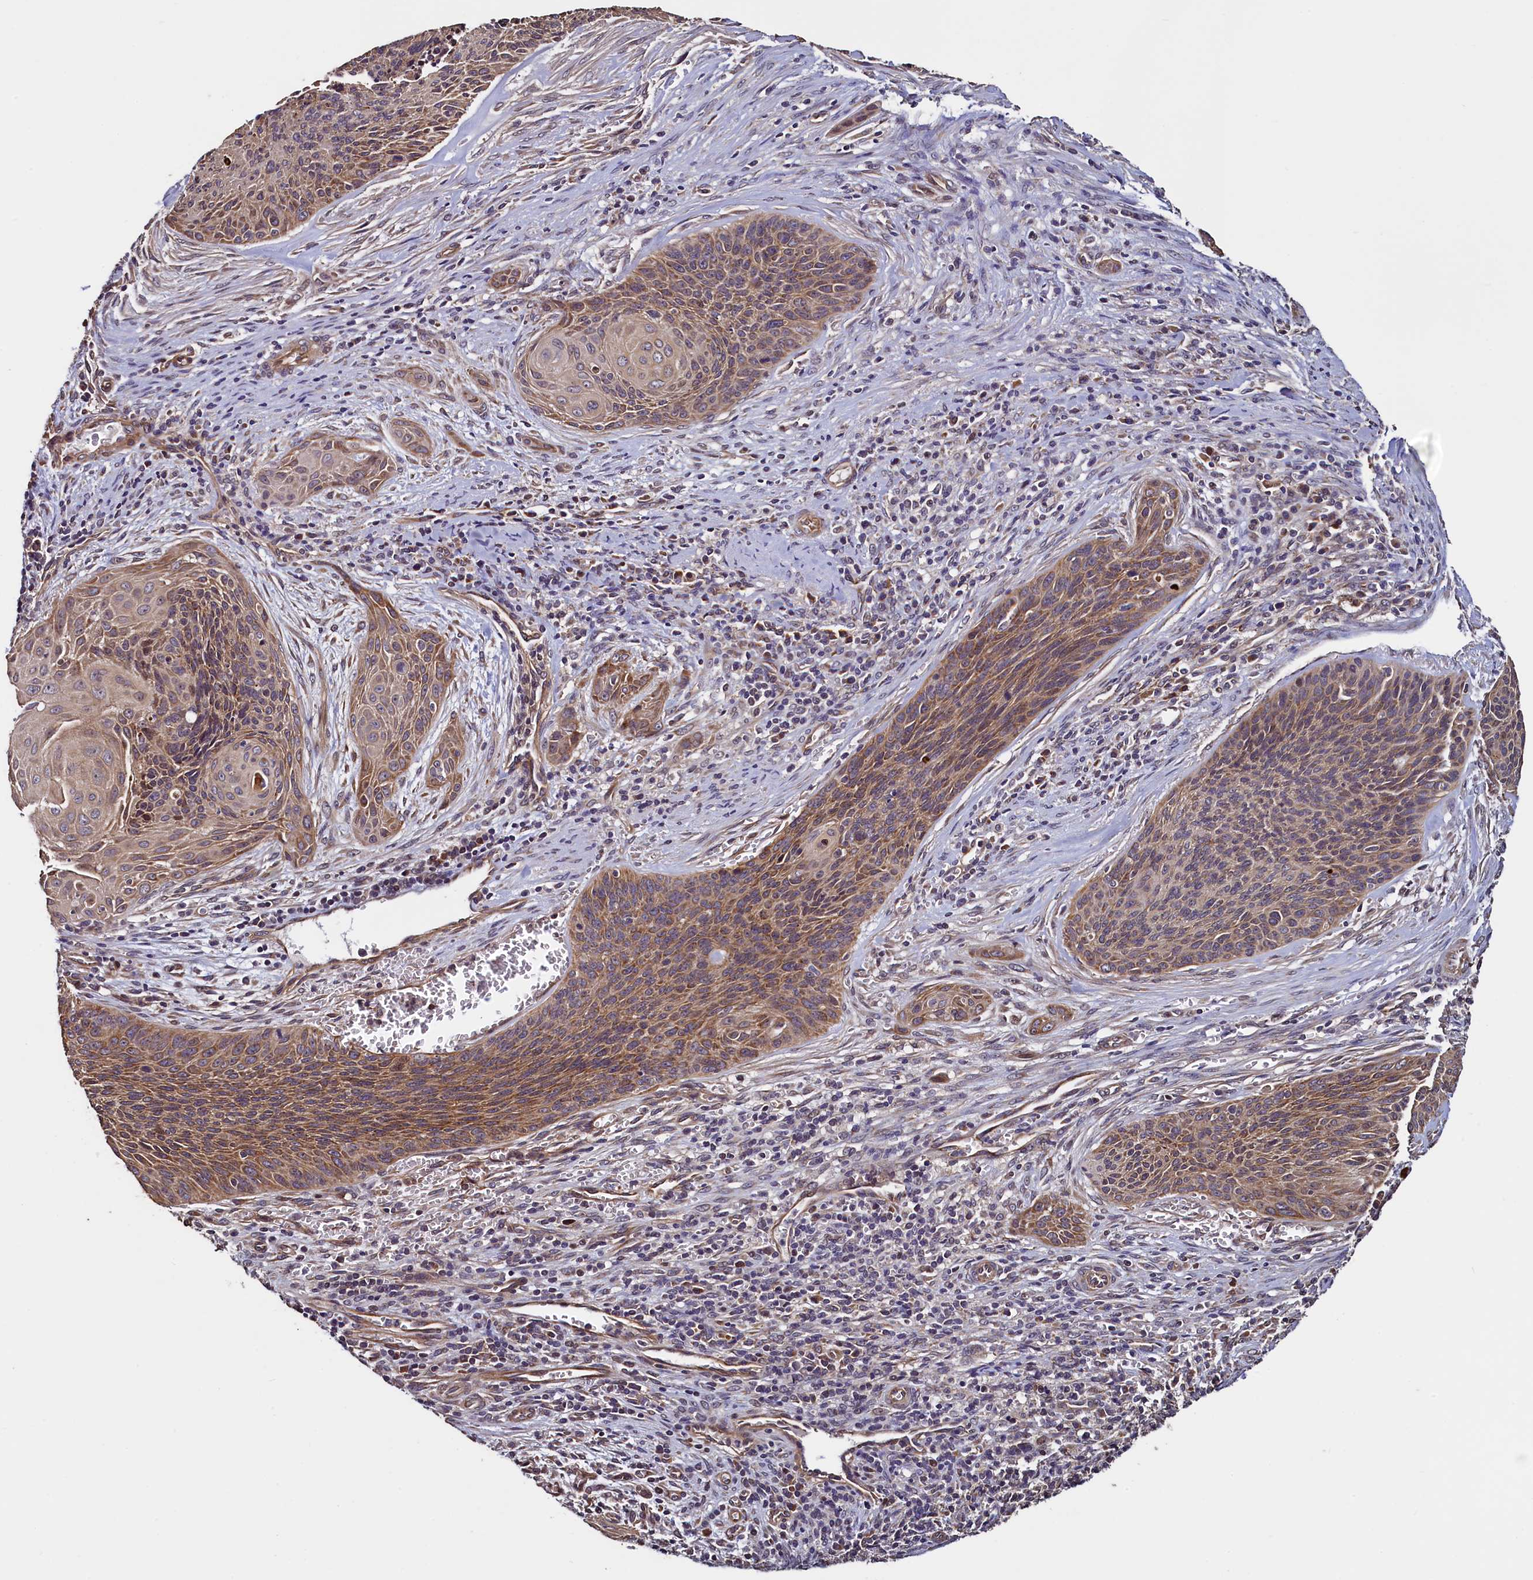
{"staining": {"intensity": "moderate", "quantity": ">75%", "location": "cytoplasmic/membranous"}, "tissue": "cervical cancer", "cell_type": "Tumor cells", "image_type": "cancer", "snomed": [{"axis": "morphology", "description": "Squamous cell carcinoma, NOS"}, {"axis": "topography", "description": "Cervix"}], "caption": "Squamous cell carcinoma (cervical) stained for a protein (brown) demonstrates moderate cytoplasmic/membranous positive expression in approximately >75% of tumor cells.", "gene": "RBFA", "patient": {"sex": "female", "age": 55}}